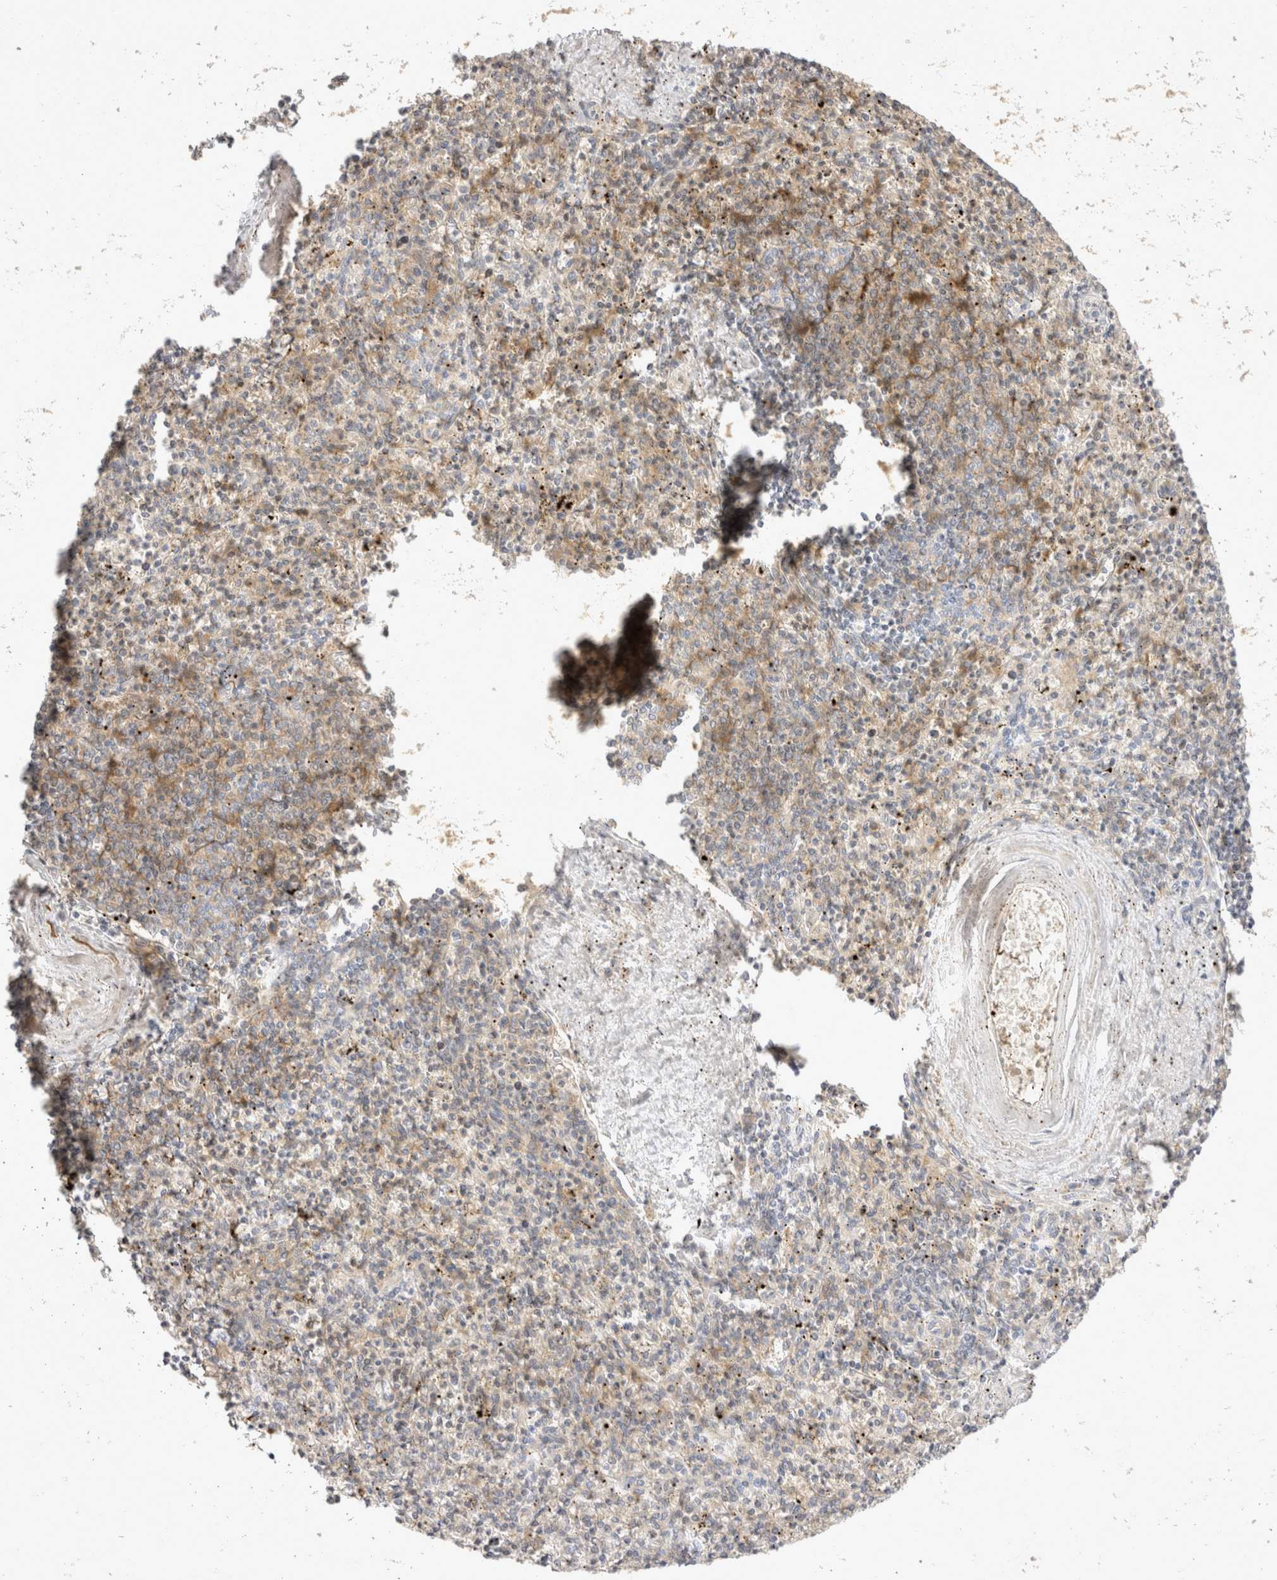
{"staining": {"intensity": "weak", "quantity": "<25%", "location": "cytoplasmic/membranous"}, "tissue": "spleen", "cell_type": "Cells in red pulp", "image_type": "normal", "snomed": [{"axis": "morphology", "description": "Normal tissue, NOS"}, {"axis": "topography", "description": "Spleen"}], "caption": "A photomicrograph of human spleen is negative for staining in cells in red pulp. Brightfield microscopy of immunohistochemistry (IHC) stained with DAB (3,3'-diaminobenzidine) (brown) and hematoxylin (blue), captured at high magnification.", "gene": "EIF4G3", "patient": {"sex": "male", "age": 72}}